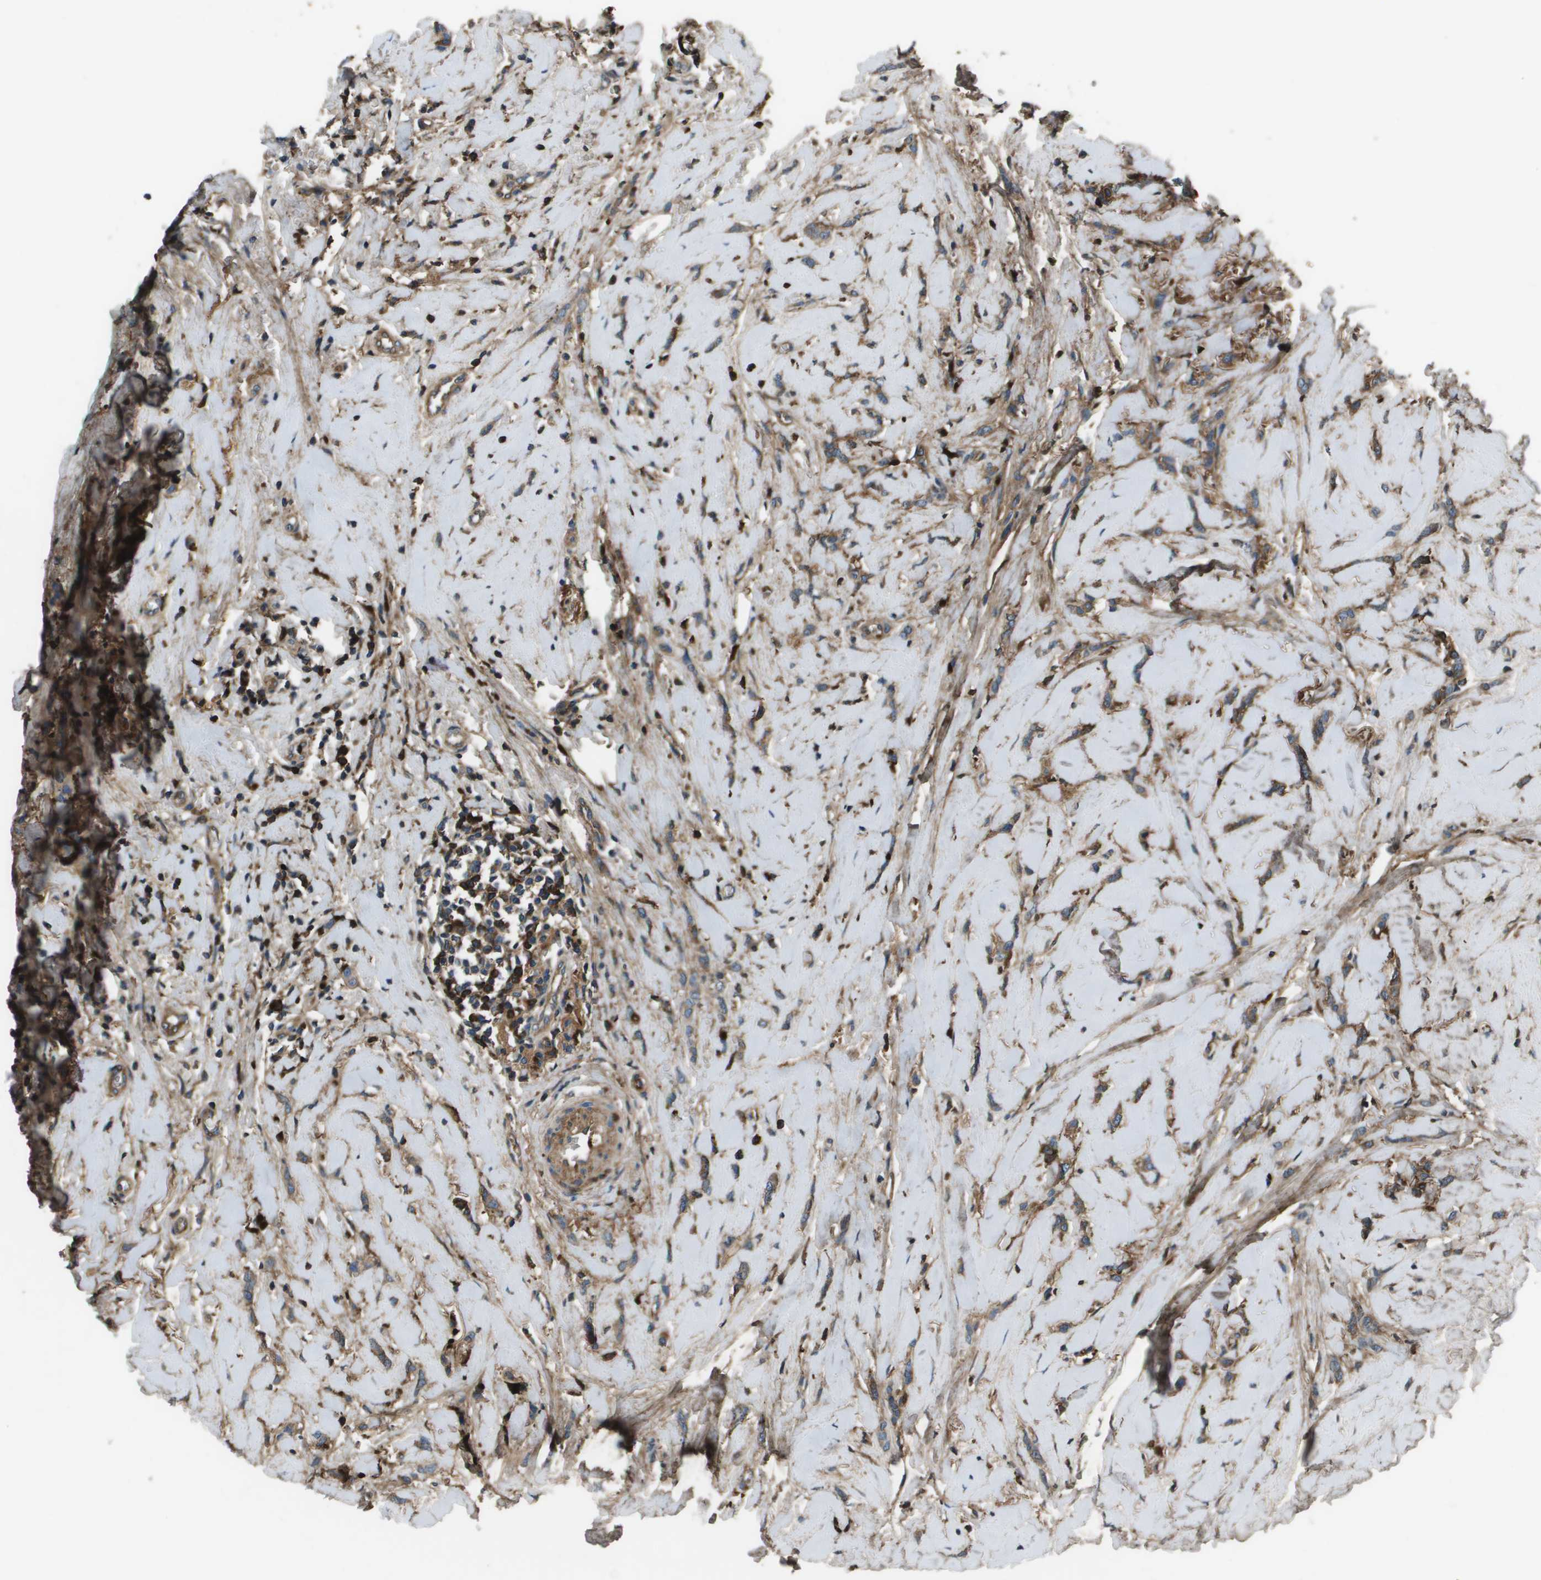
{"staining": {"intensity": "moderate", "quantity": ">75%", "location": "cytoplasmic/membranous"}, "tissue": "breast cancer", "cell_type": "Tumor cells", "image_type": "cancer", "snomed": [{"axis": "morphology", "description": "Lobular carcinoma"}, {"axis": "topography", "description": "Skin"}, {"axis": "topography", "description": "Breast"}], "caption": "Breast lobular carcinoma stained with immunohistochemistry (IHC) displays moderate cytoplasmic/membranous expression in approximately >75% of tumor cells.", "gene": "PCOLCE", "patient": {"sex": "female", "age": 46}}